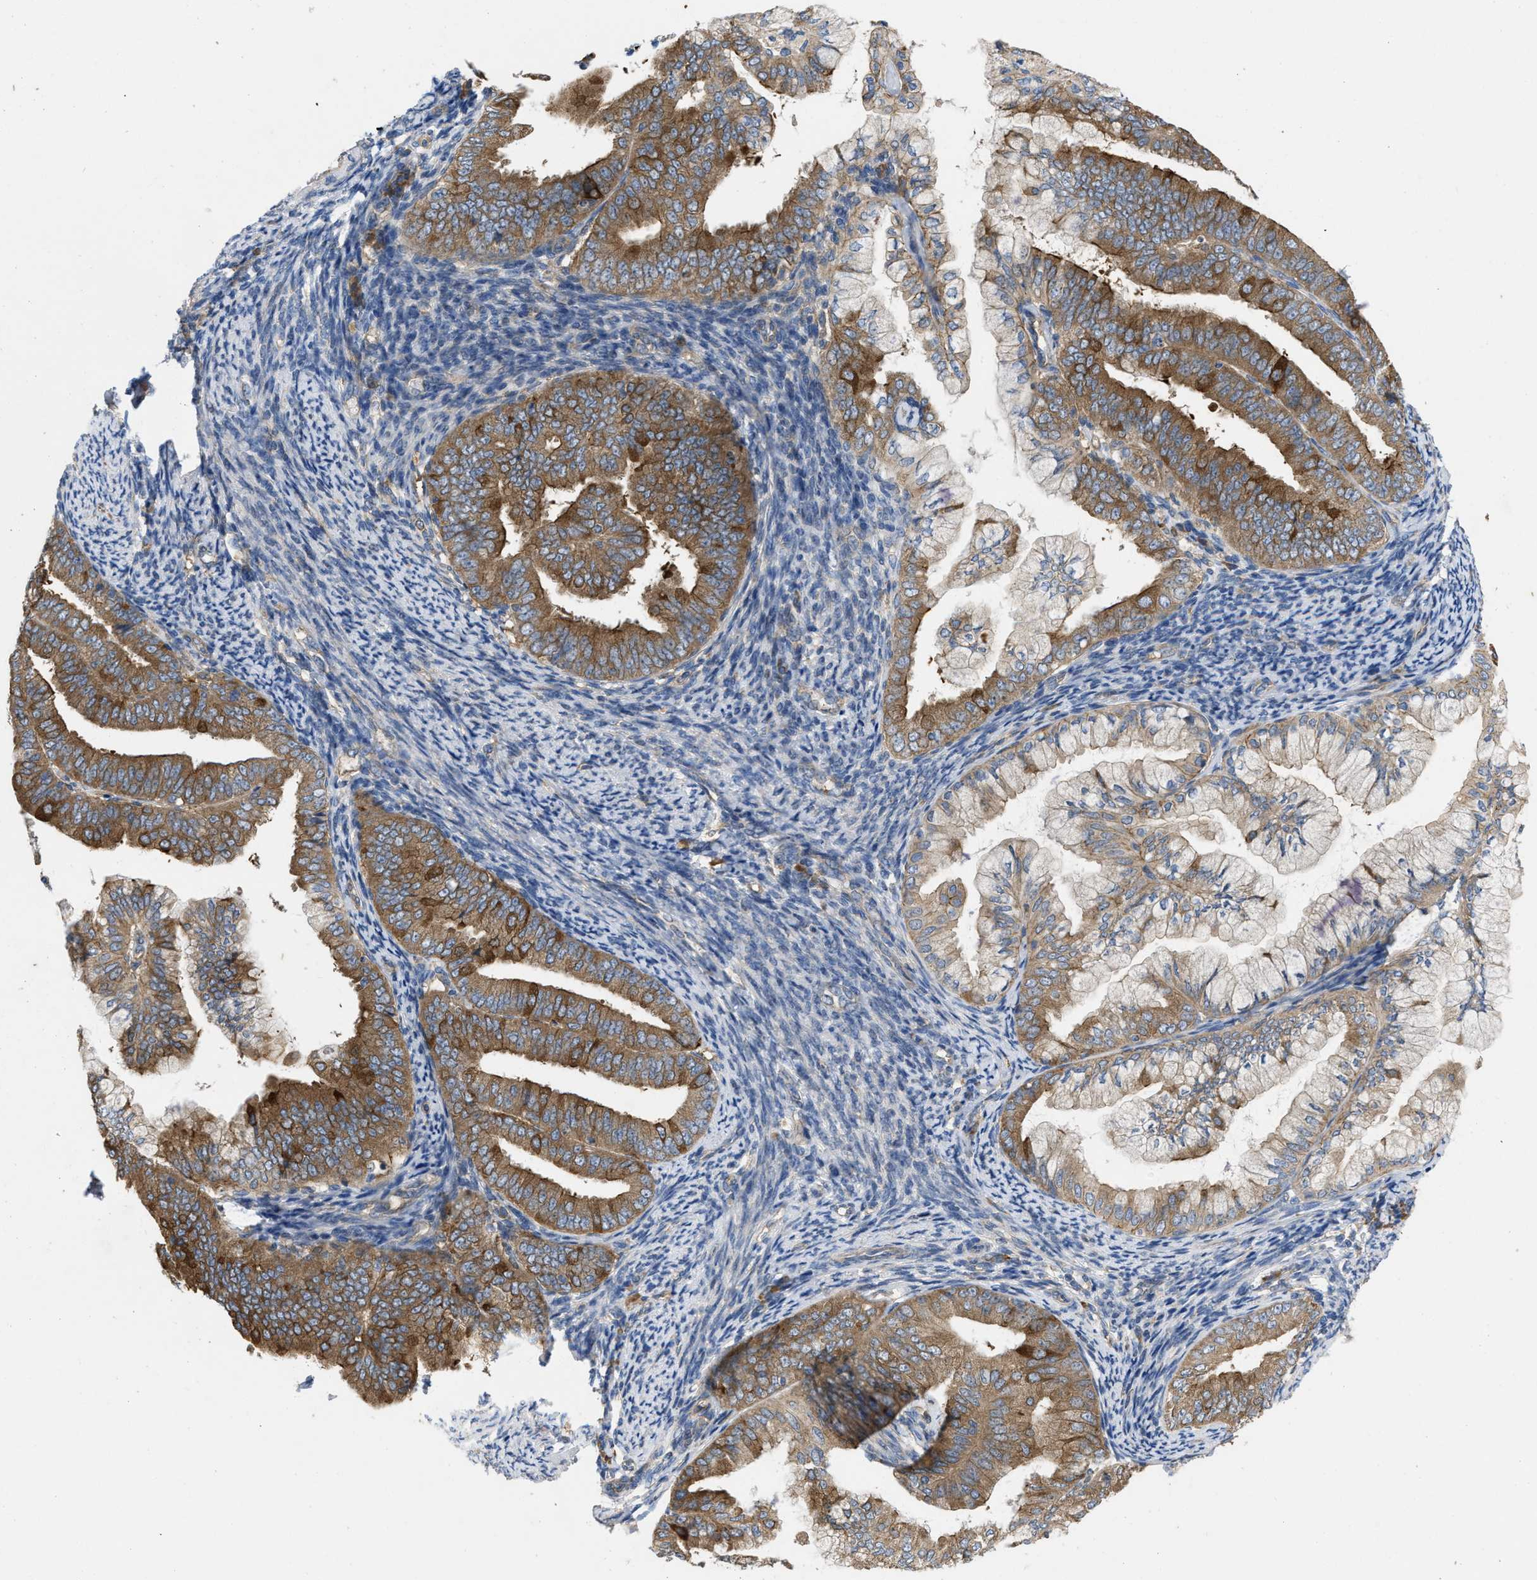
{"staining": {"intensity": "strong", "quantity": "25%-75%", "location": "cytoplasmic/membranous"}, "tissue": "endometrial cancer", "cell_type": "Tumor cells", "image_type": "cancer", "snomed": [{"axis": "morphology", "description": "Adenocarcinoma, NOS"}, {"axis": "topography", "description": "Endometrium"}], "caption": "This is a photomicrograph of immunohistochemistry staining of adenocarcinoma (endometrial), which shows strong staining in the cytoplasmic/membranous of tumor cells.", "gene": "TMEM131", "patient": {"sex": "female", "age": 63}}